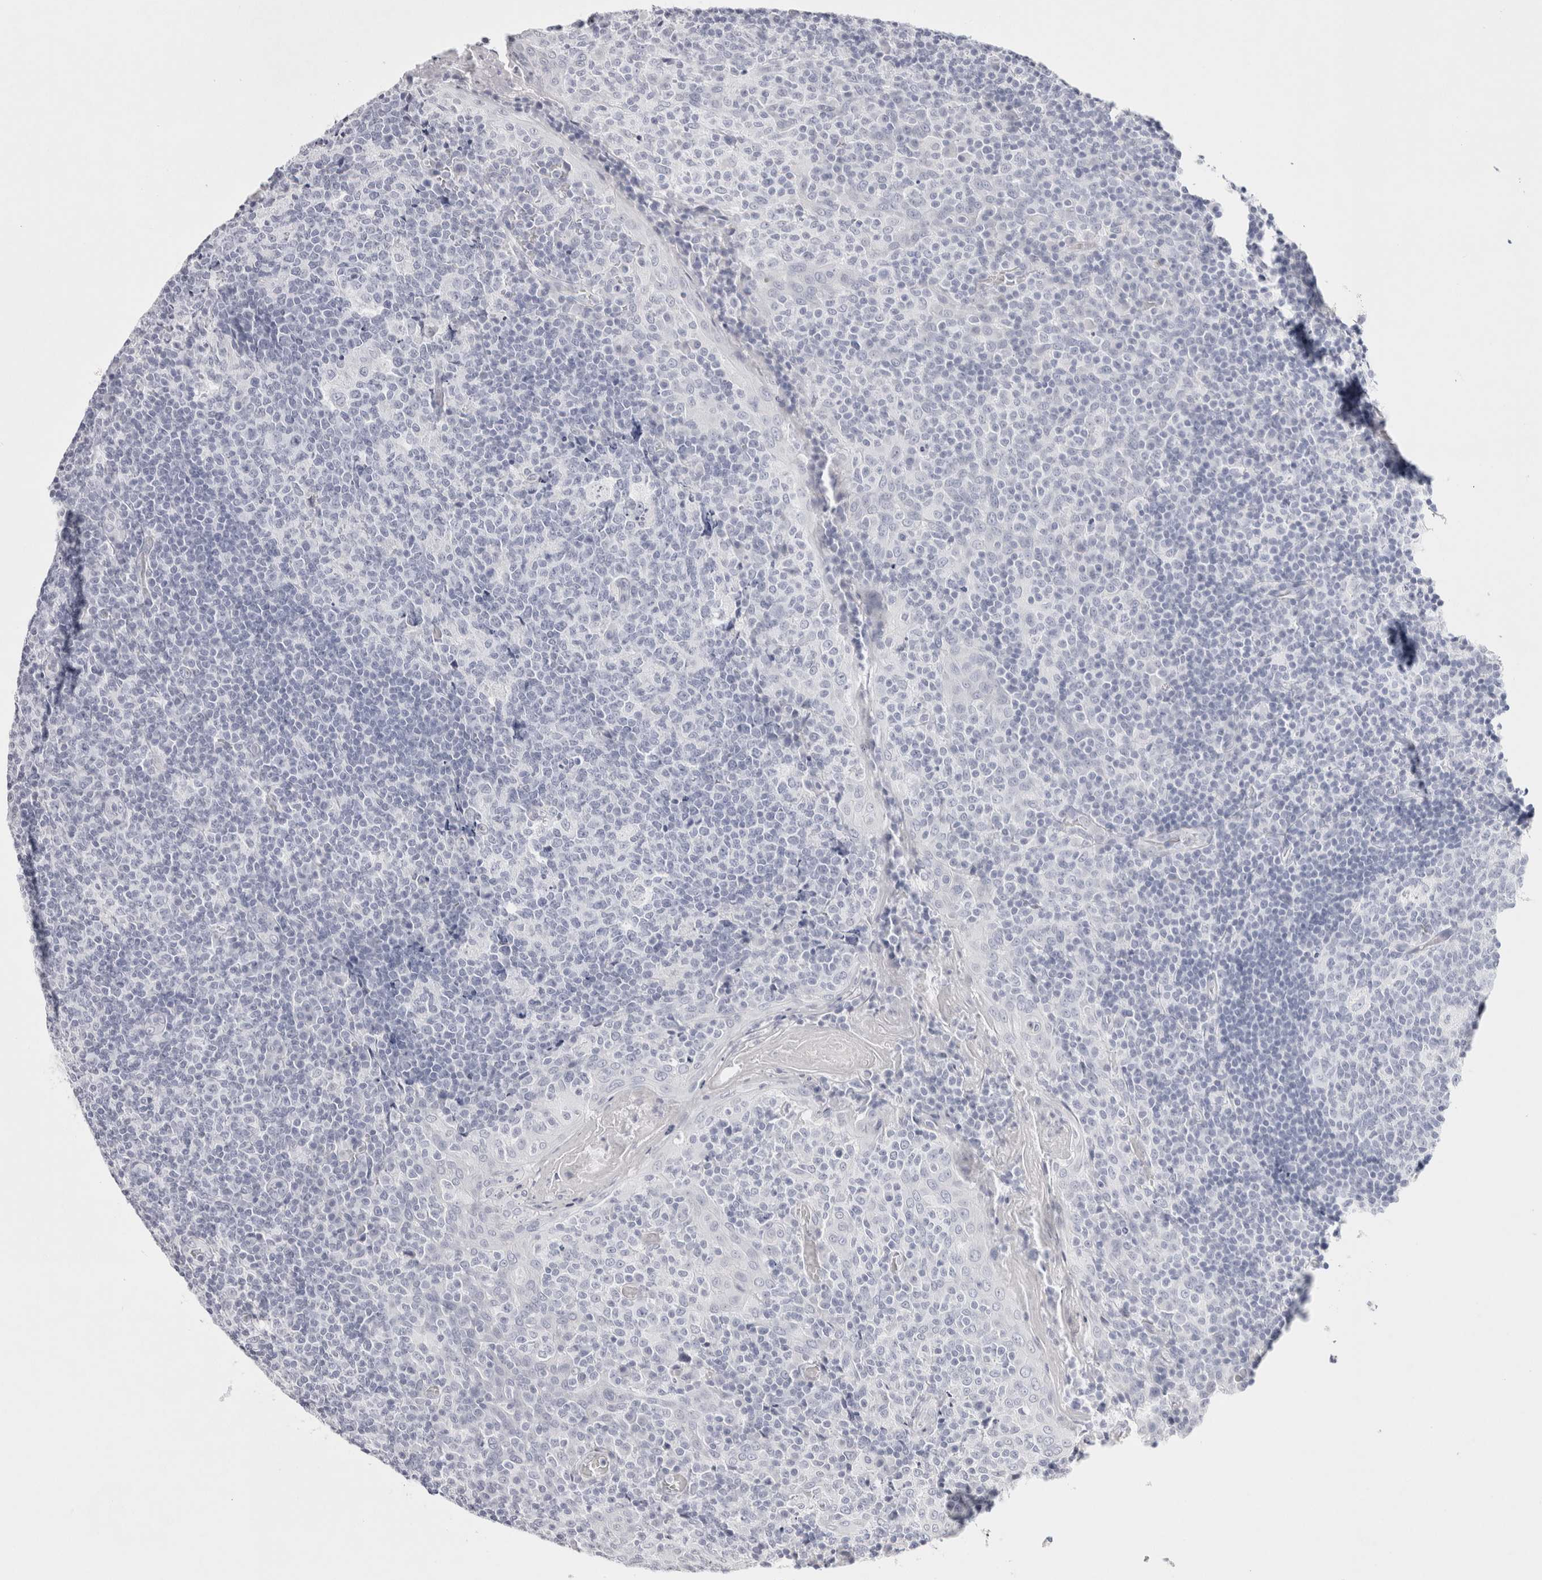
{"staining": {"intensity": "negative", "quantity": "none", "location": "none"}, "tissue": "tonsil", "cell_type": "Germinal center cells", "image_type": "normal", "snomed": [{"axis": "morphology", "description": "Normal tissue, NOS"}, {"axis": "topography", "description": "Tonsil"}], "caption": "Immunohistochemistry (IHC) micrograph of unremarkable tonsil: human tonsil stained with DAB reveals no significant protein positivity in germinal center cells.", "gene": "GARIN1A", "patient": {"sex": "female", "age": 19}}